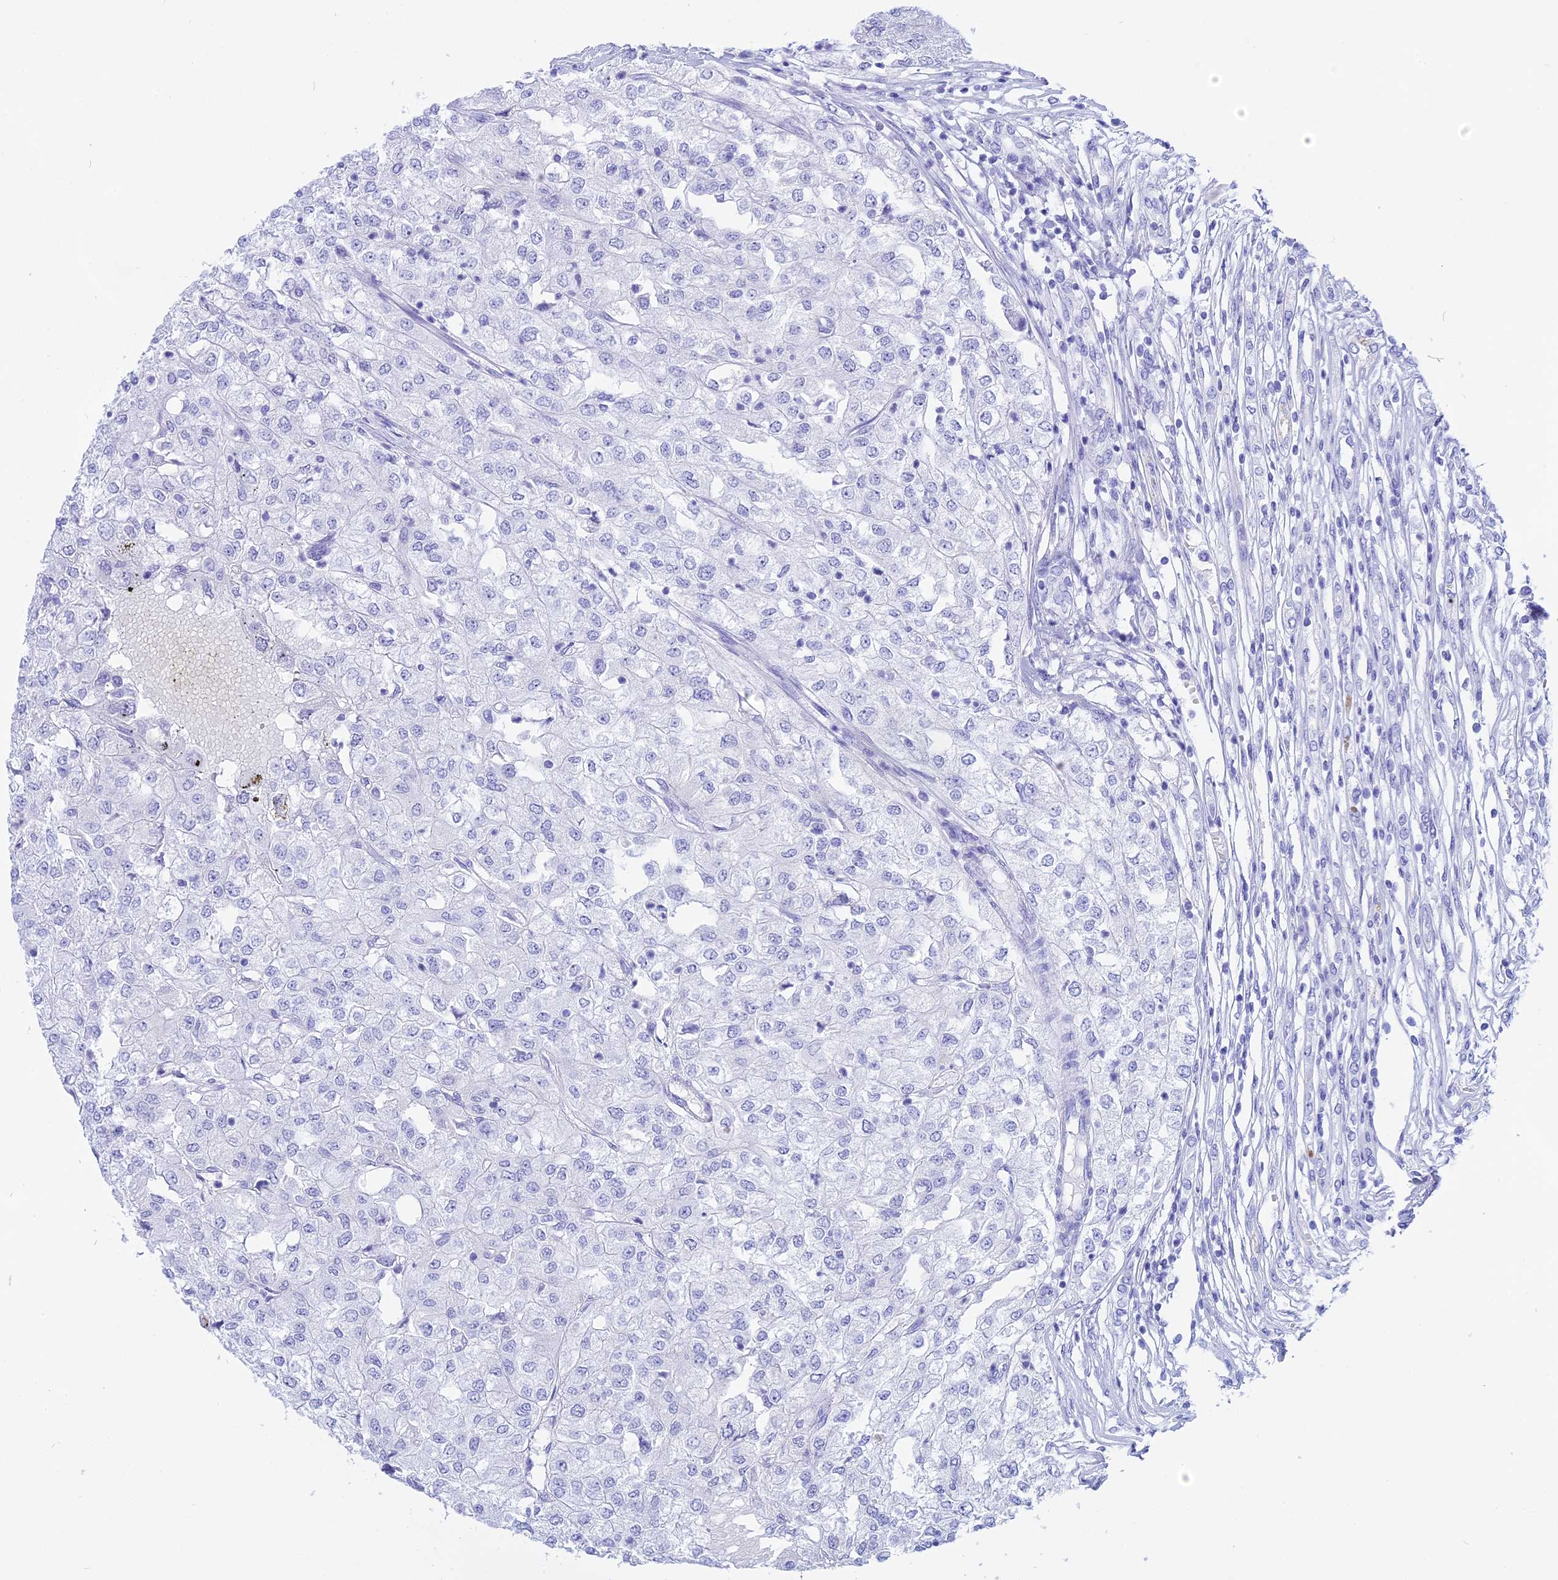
{"staining": {"intensity": "negative", "quantity": "none", "location": "none"}, "tissue": "renal cancer", "cell_type": "Tumor cells", "image_type": "cancer", "snomed": [{"axis": "morphology", "description": "Adenocarcinoma, NOS"}, {"axis": "topography", "description": "Kidney"}], "caption": "IHC of renal adenocarcinoma shows no staining in tumor cells. (DAB IHC with hematoxylin counter stain).", "gene": "ISCA1", "patient": {"sex": "female", "age": 54}}